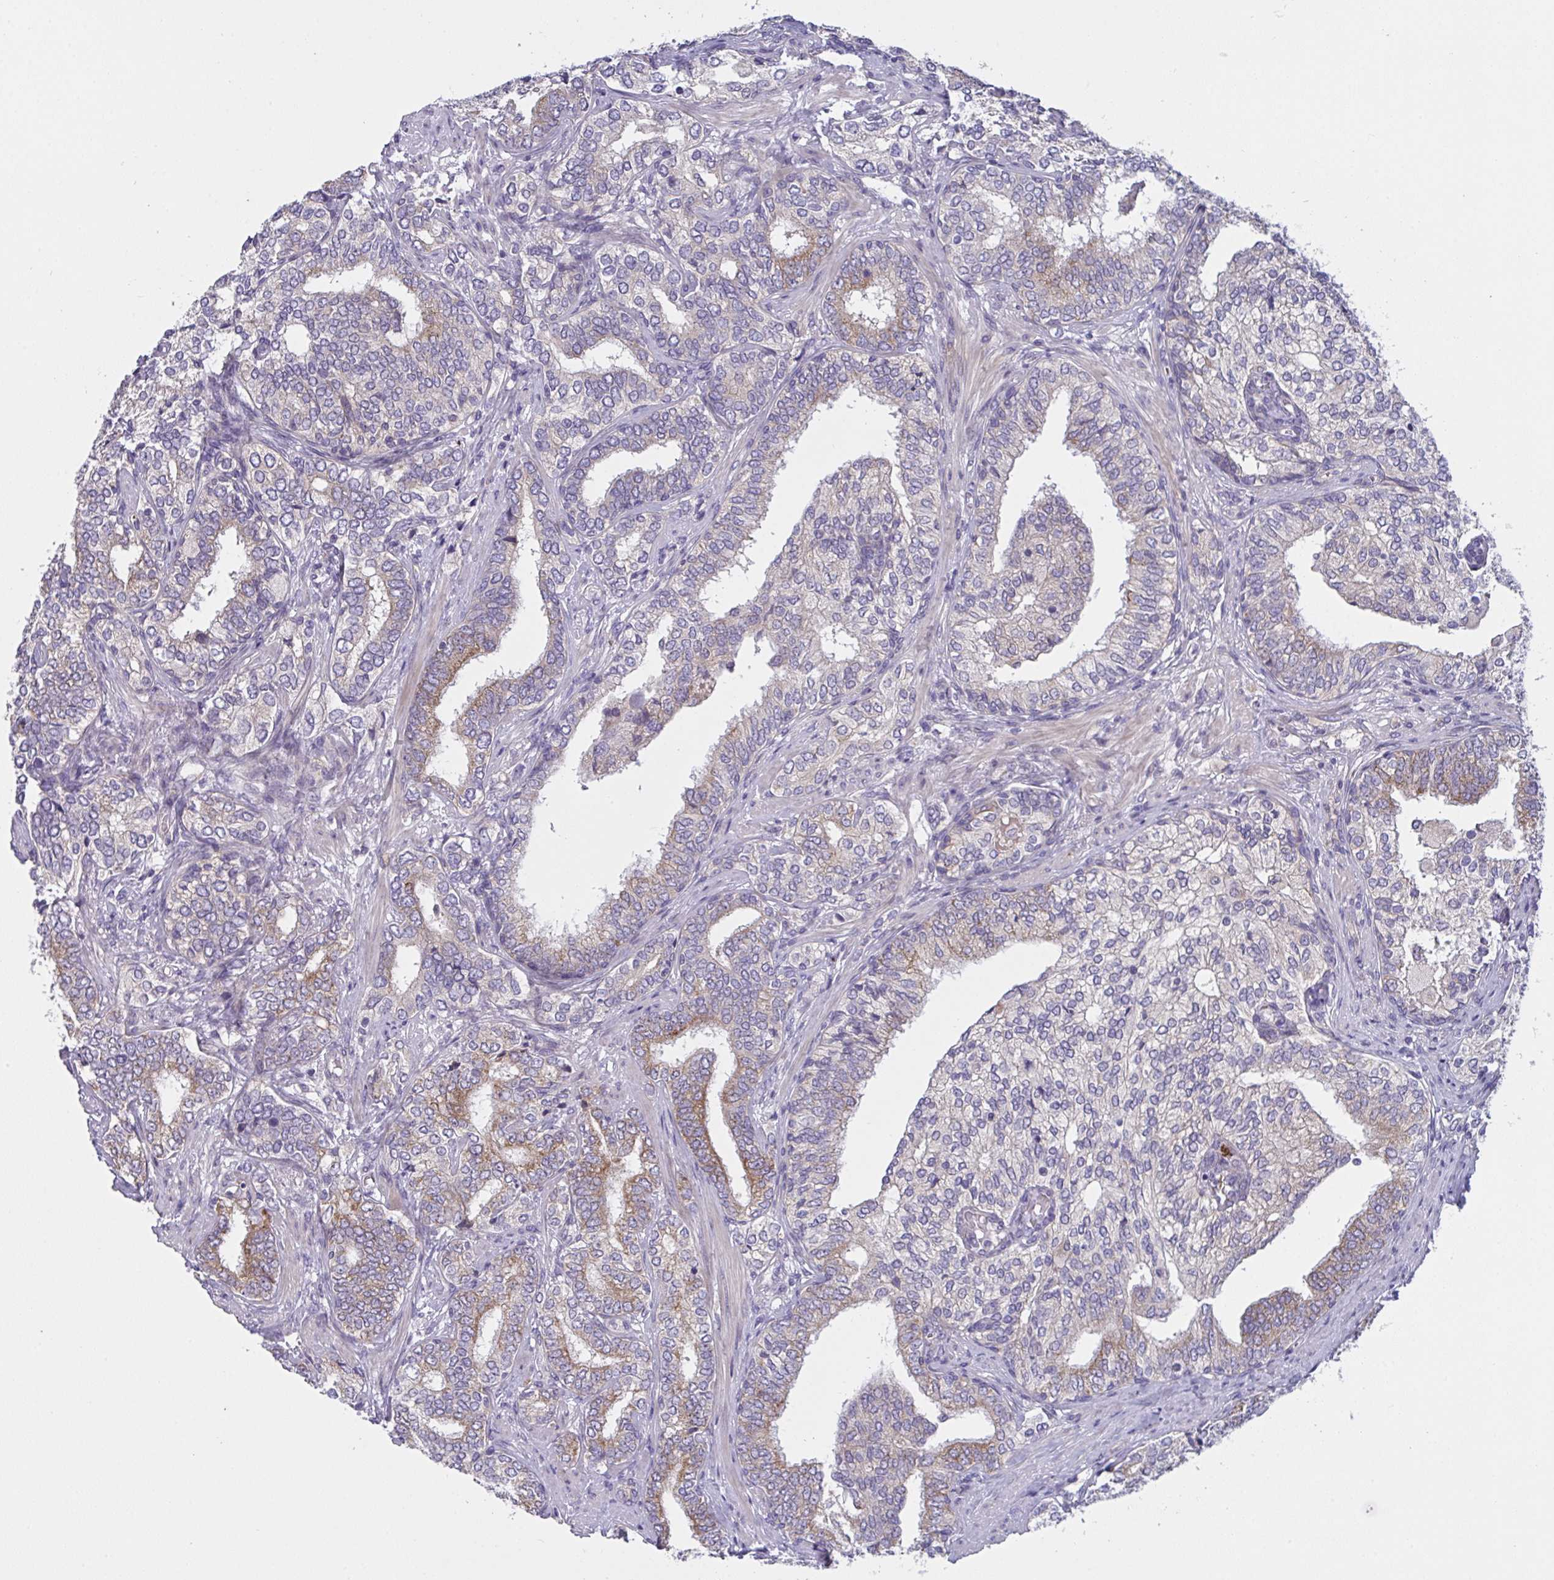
{"staining": {"intensity": "moderate", "quantity": "<25%", "location": "cytoplasmic/membranous"}, "tissue": "prostate cancer", "cell_type": "Tumor cells", "image_type": "cancer", "snomed": [{"axis": "morphology", "description": "Adenocarcinoma, High grade"}, {"axis": "topography", "description": "Prostate"}], "caption": "Moderate cytoplasmic/membranous staining for a protein is identified in about <25% of tumor cells of high-grade adenocarcinoma (prostate) using immunohistochemistry (IHC).", "gene": "MRPS2", "patient": {"sex": "male", "age": 72}}